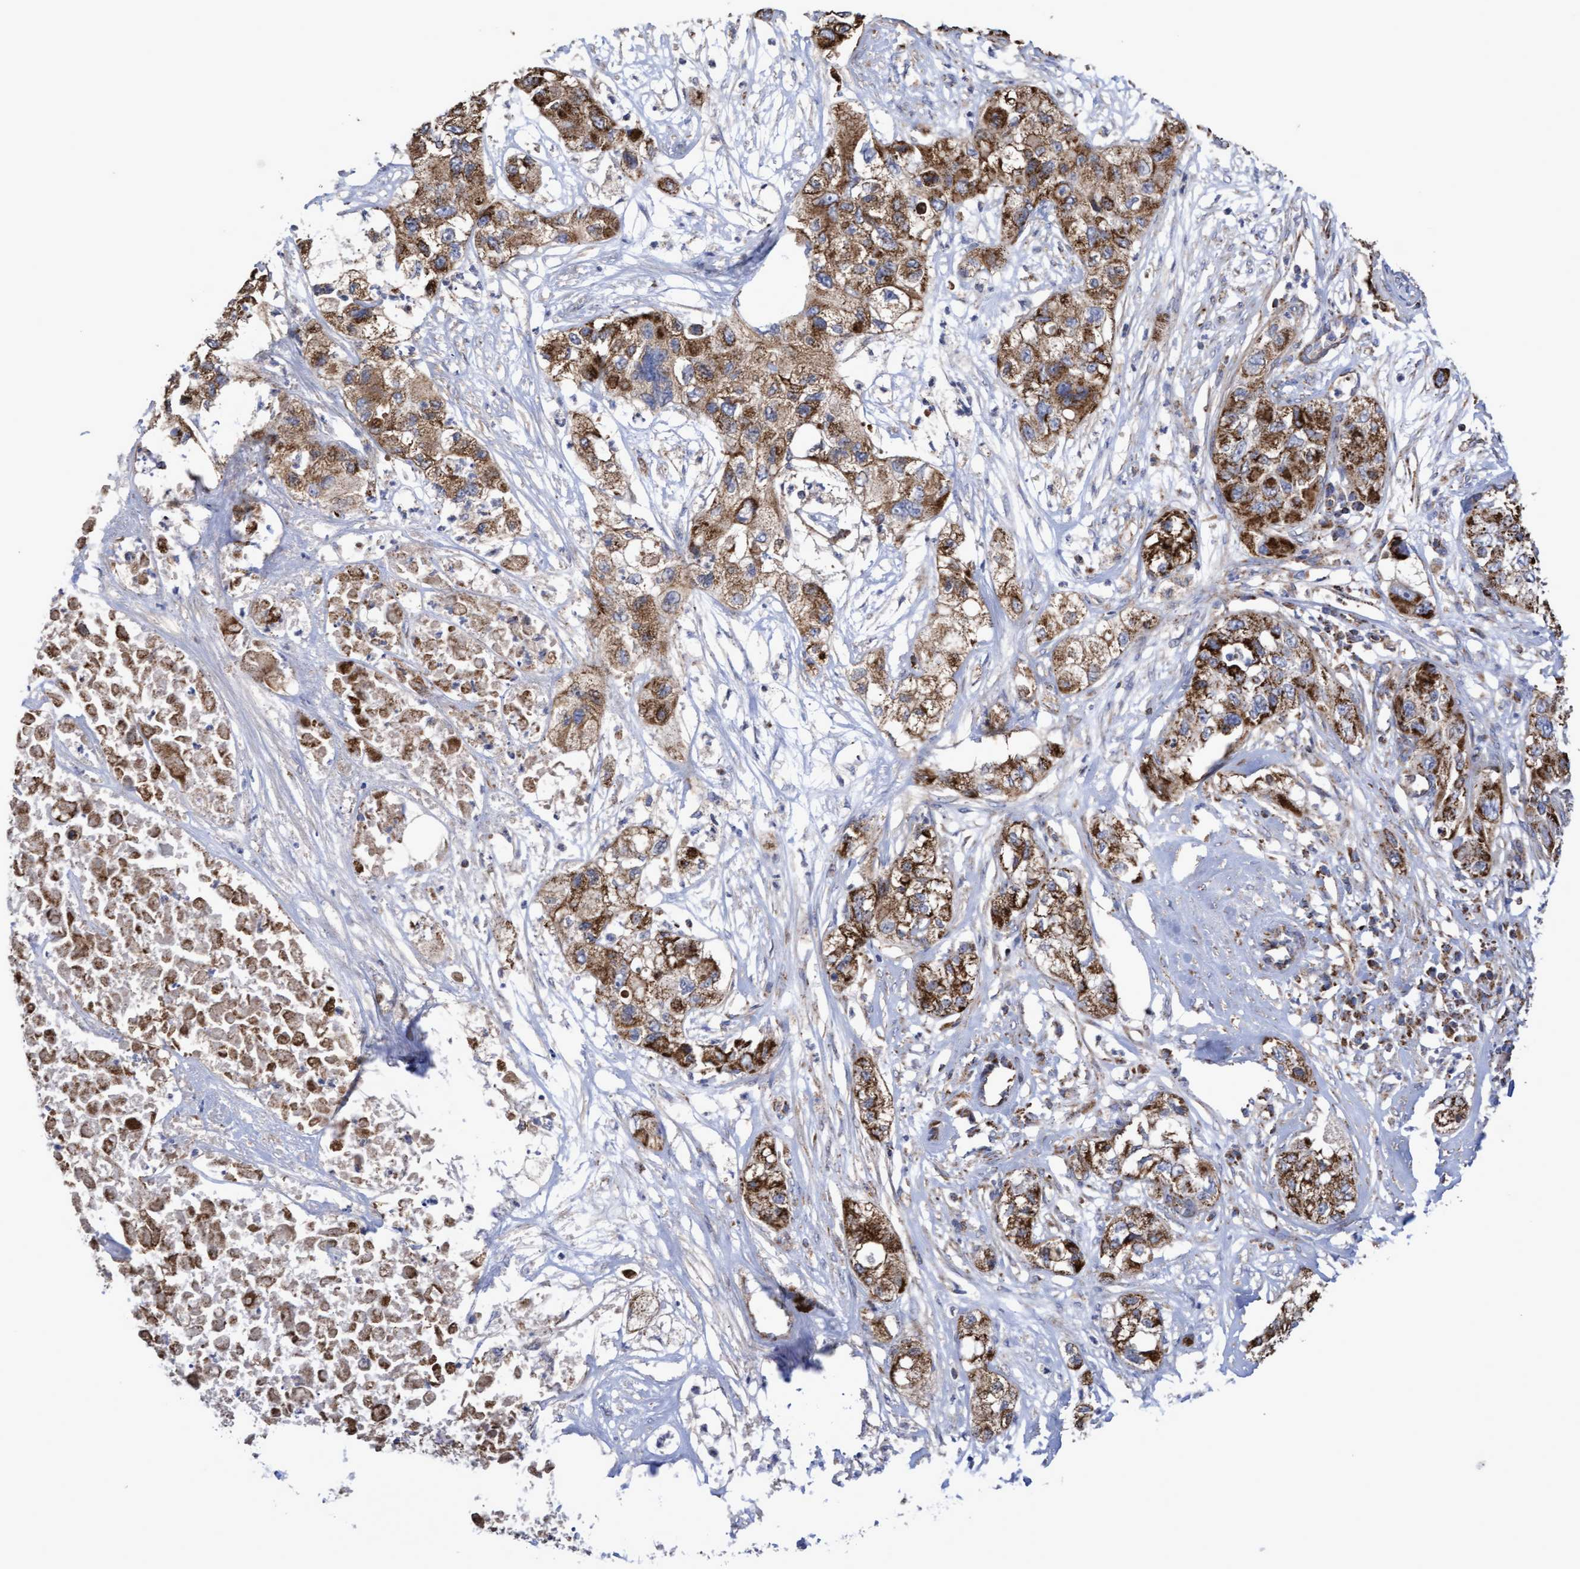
{"staining": {"intensity": "strong", "quantity": ">75%", "location": "cytoplasmic/membranous"}, "tissue": "pancreatic cancer", "cell_type": "Tumor cells", "image_type": "cancer", "snomed": [{"axis": "morphology", "description": "Adenocarcinoma, NOS"}, {"axis": "topography", "description": "Pancreas"}], "caption": "Protein analysis of adenocarcinoma (pancreatic) tissue exhibits strong cytoplasmic/membranous staining in about >75% of tumor cells.", "gene": "COBL", "patient": {"sex": "female", "age": 78}}